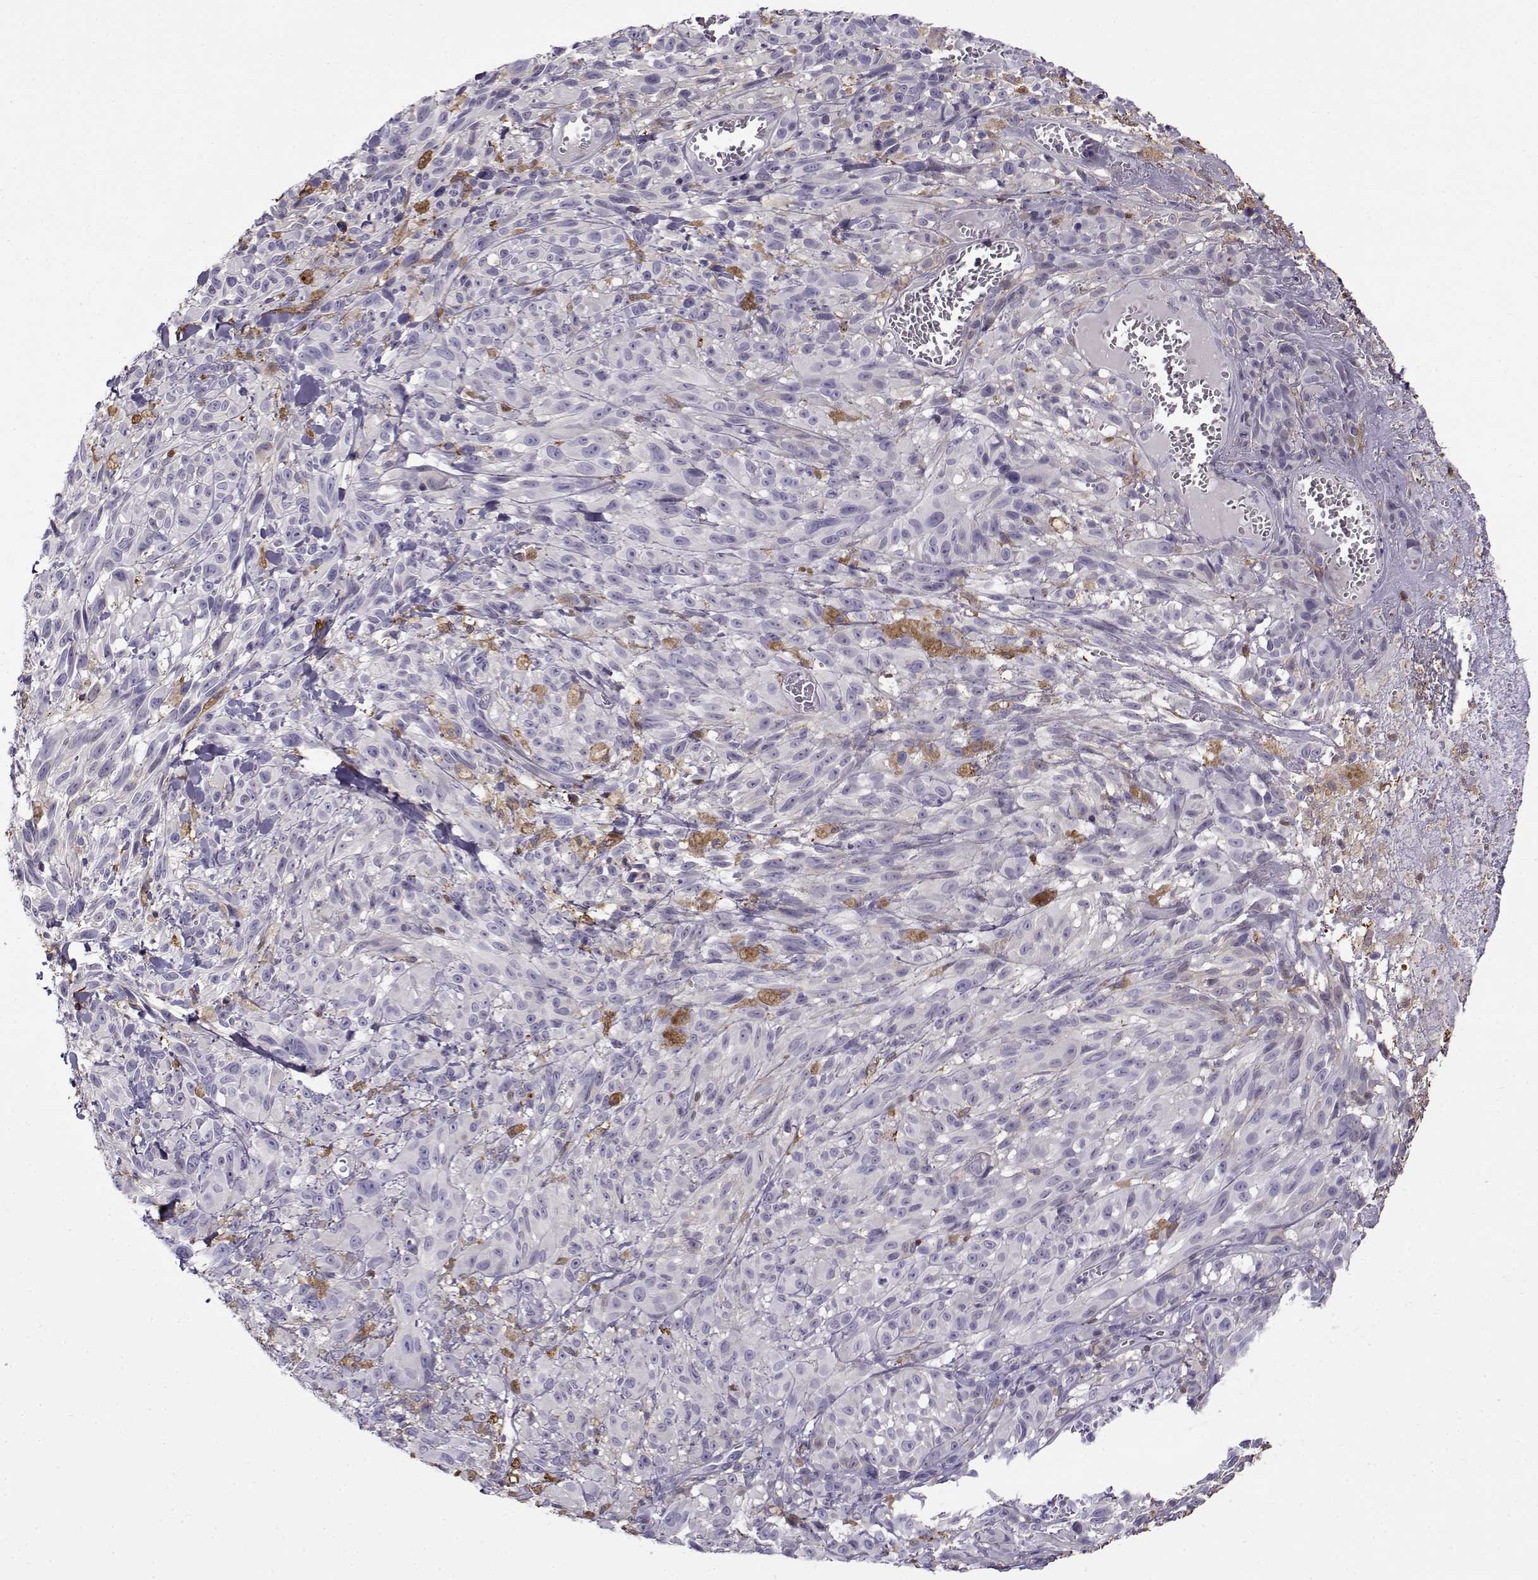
{"staining": {"intensity": "negative", "quantity": "none", "location": "none"}, "tissue": "melanoma", "cell_type": "Tumor cells", "image_type": "cancer", "snomed": [{"axis": "morphology", "description": "Malignant melanoma, NOS"}, {"axis": "topography", "description": "Skin"}], "caption": "Immunohistochemistry (IHC) photomicrograph of neoplastic tissue: human malignant melanoma stained with DAB (3,3'-diaminobenzidine) reveals no significant protein expression in tumor cells.", "gene": "UCP3", "patient": {"sex": "male", "age": 83}}